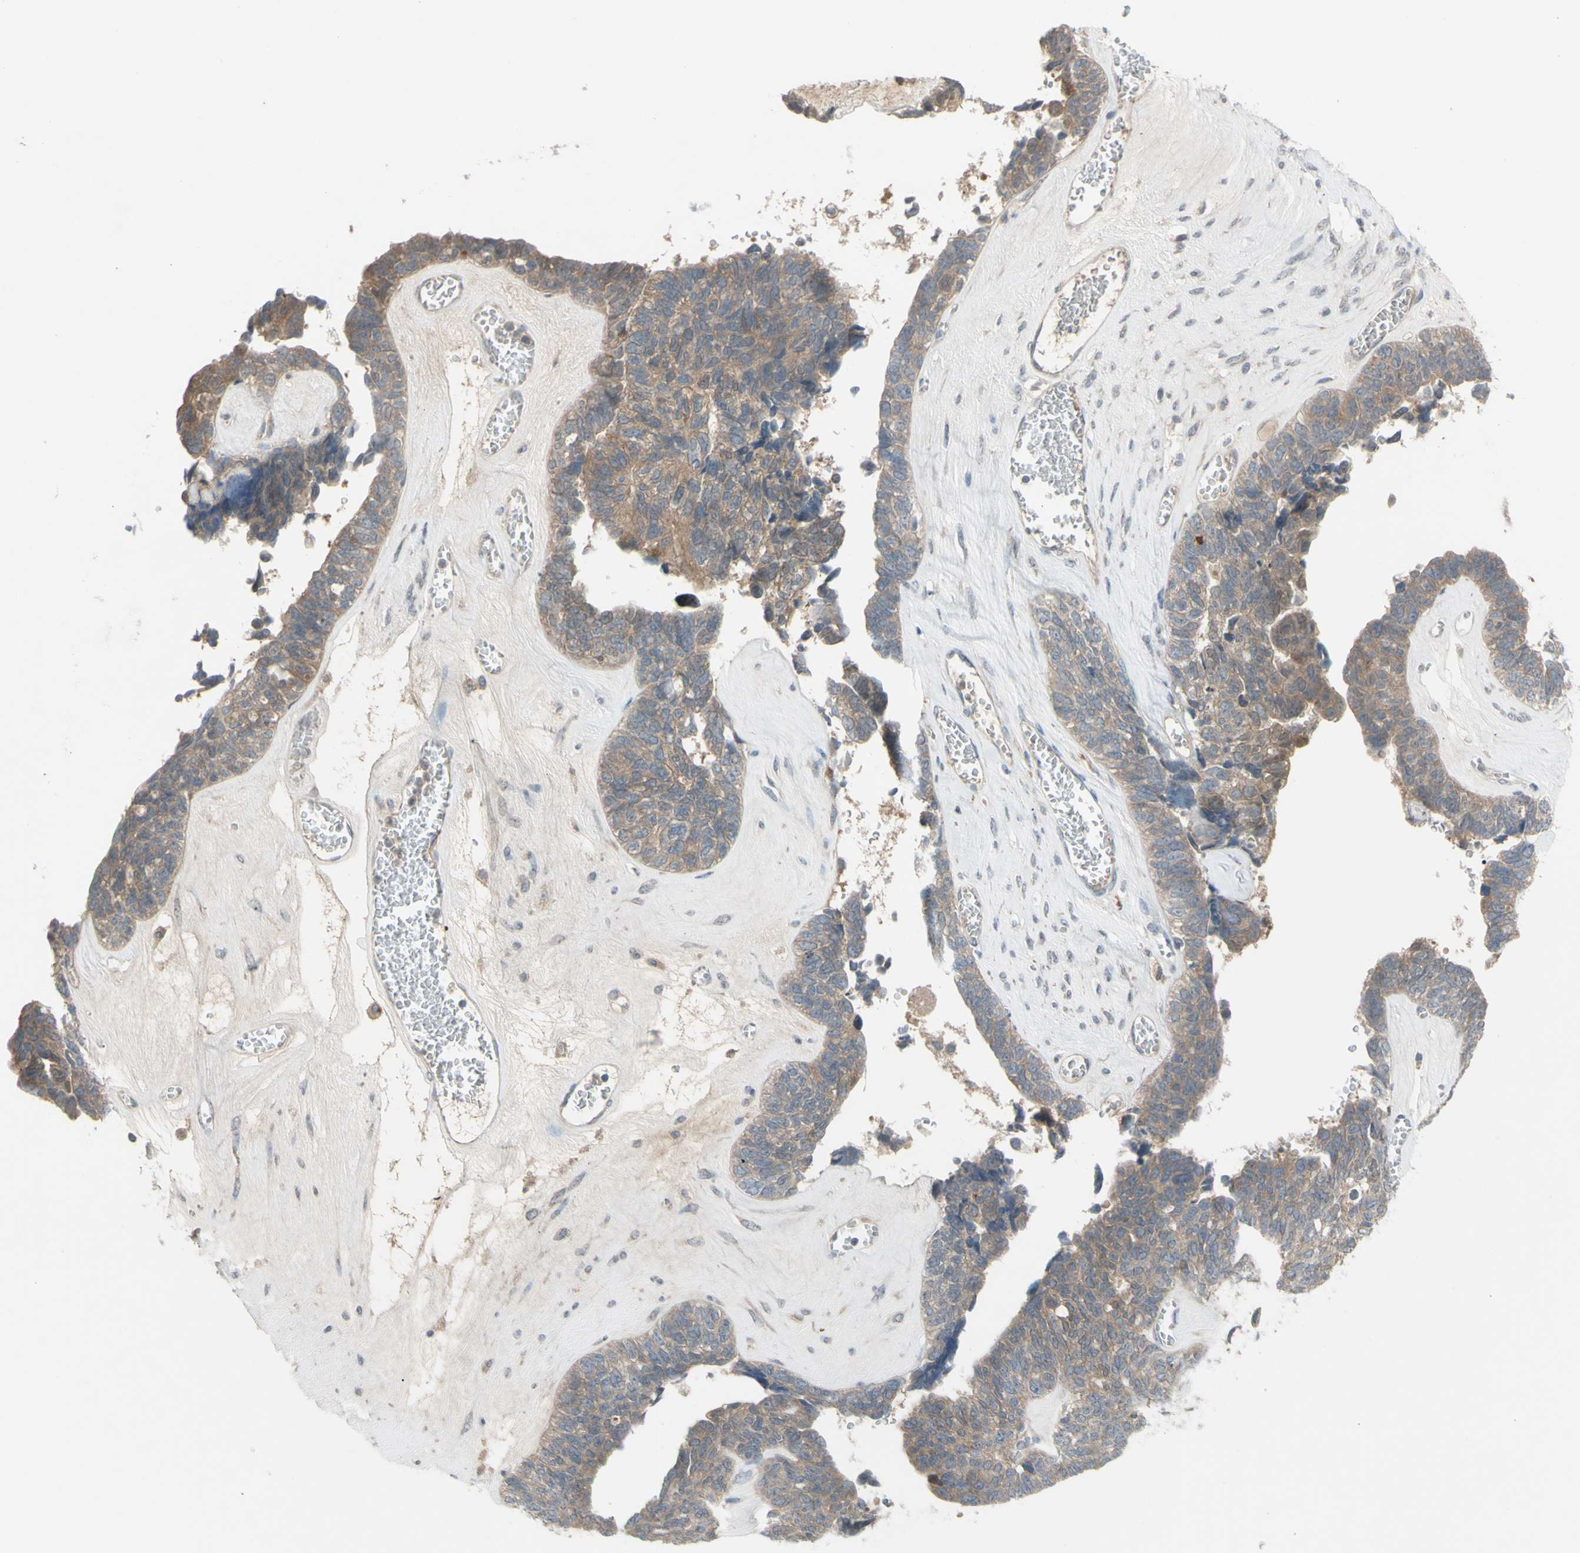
{"staining": {"intensity": "moderate", "quantity": ">75%", "location": "cytoplasmic/membranous"}, "tissue": "ovarian cancer", "cell_type": "Tumor cells", "image_type": "cancer", "snomed": [{"axis": "morphology", "description": "Cystadenocarcinoma, serous, NOS"}, {"axis": "topography", "description": "Ovary"}], "caption": "Ovarian serous cystadenocarcinoma stained for a protein demonstrates moderate cytoplasmic/membranous positivity in tumor cells. (brown staining indicates protein expression, while blue staining denotes nuclei).", "gene": "AFP", "patient": {"sex": "female", "age": 79}}